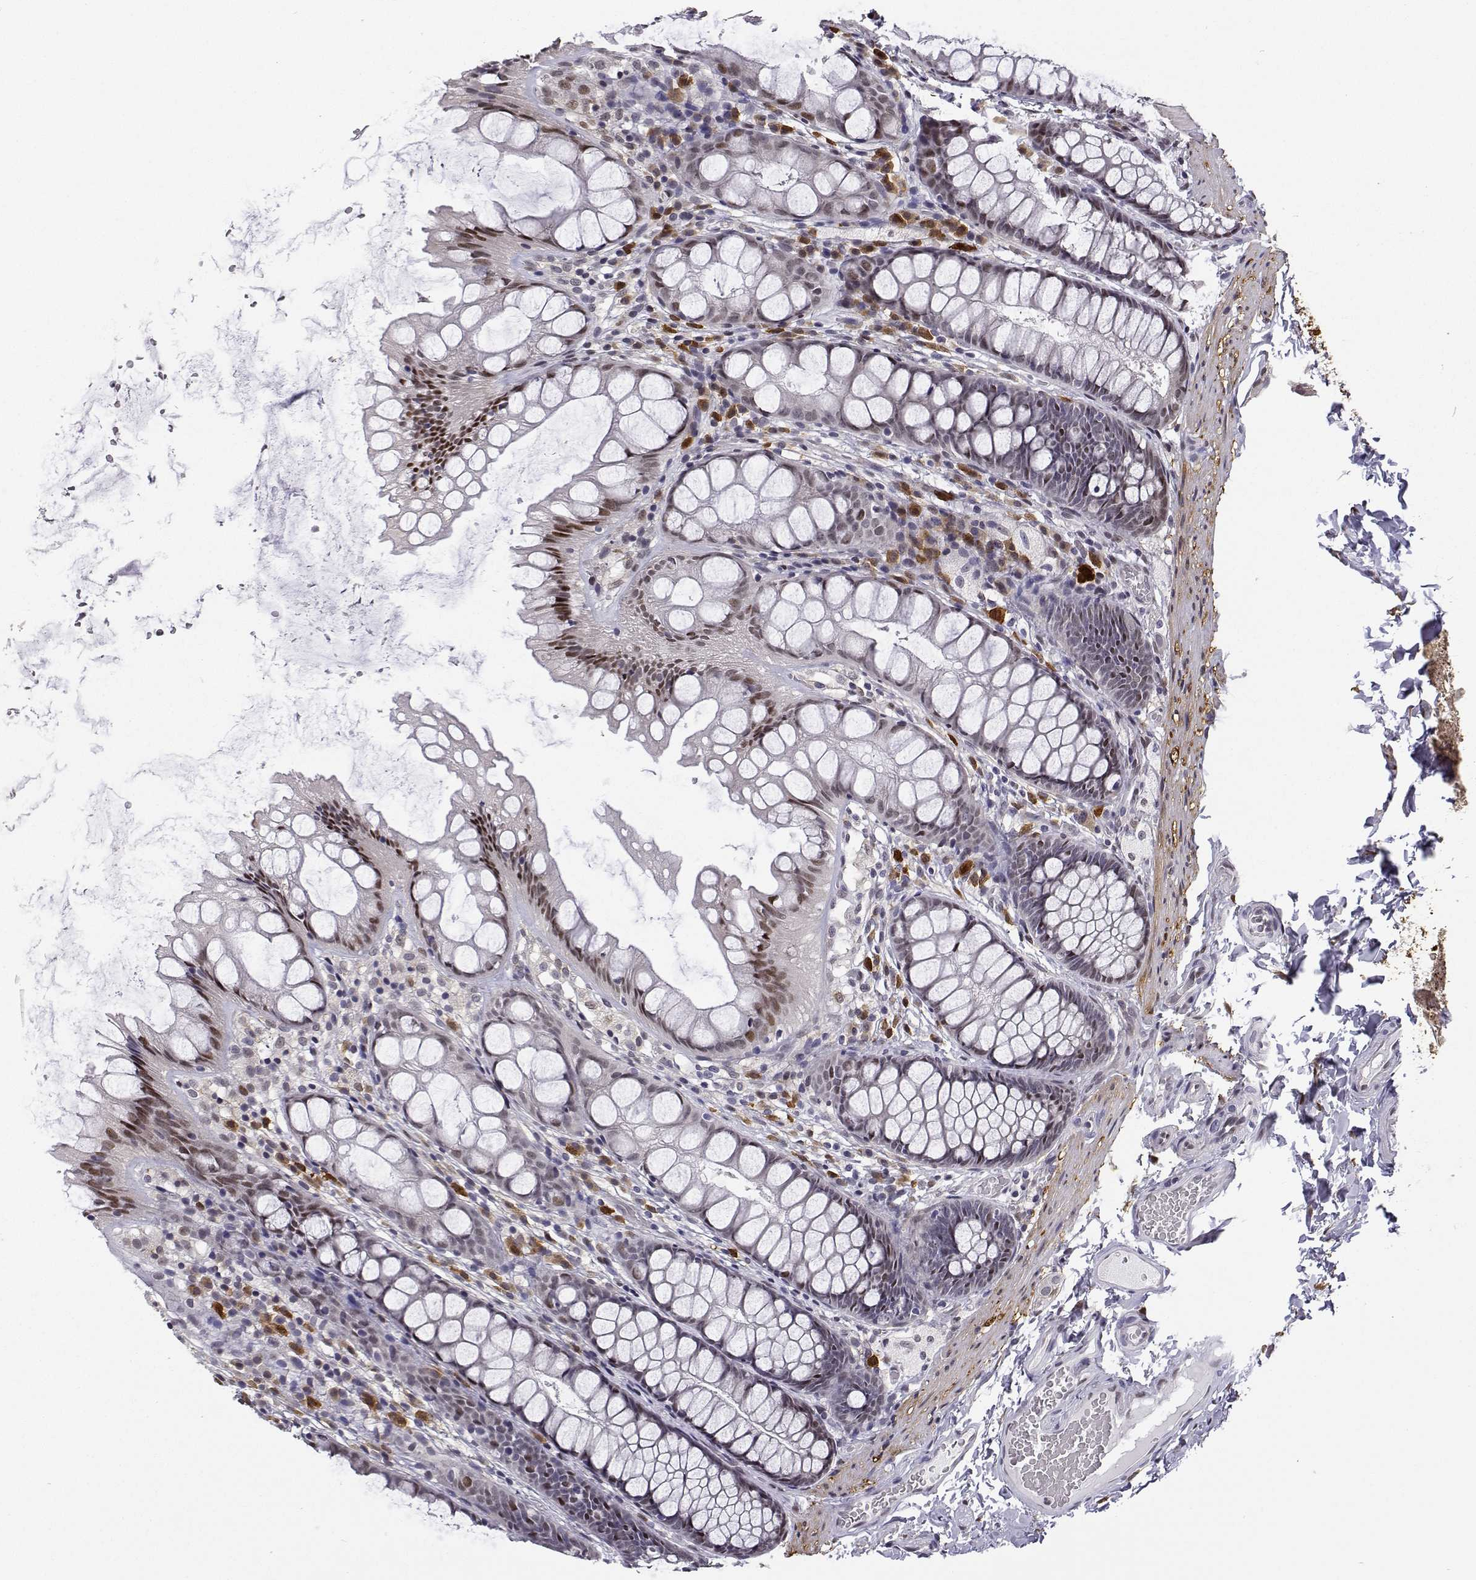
{"staining": {"intensity": "moderate", "quantity": ">75%", "location": "nuclear"}, "tissue": "colon", "cell_type": "Endothelial cells", "image_type": "normal", "snomed": [{"axis": "morphology", "description": "Normal tissue, NOS"}, {"axis": "topography", "description": "Colon"}], "caption": "DAB immunohistochemical staining of normal colon shows moderate nuclear protein expression in approximately >75% of endothelial cells.", "gene": "PHGDH", "patient": {"sex": "male", "age": 47}}